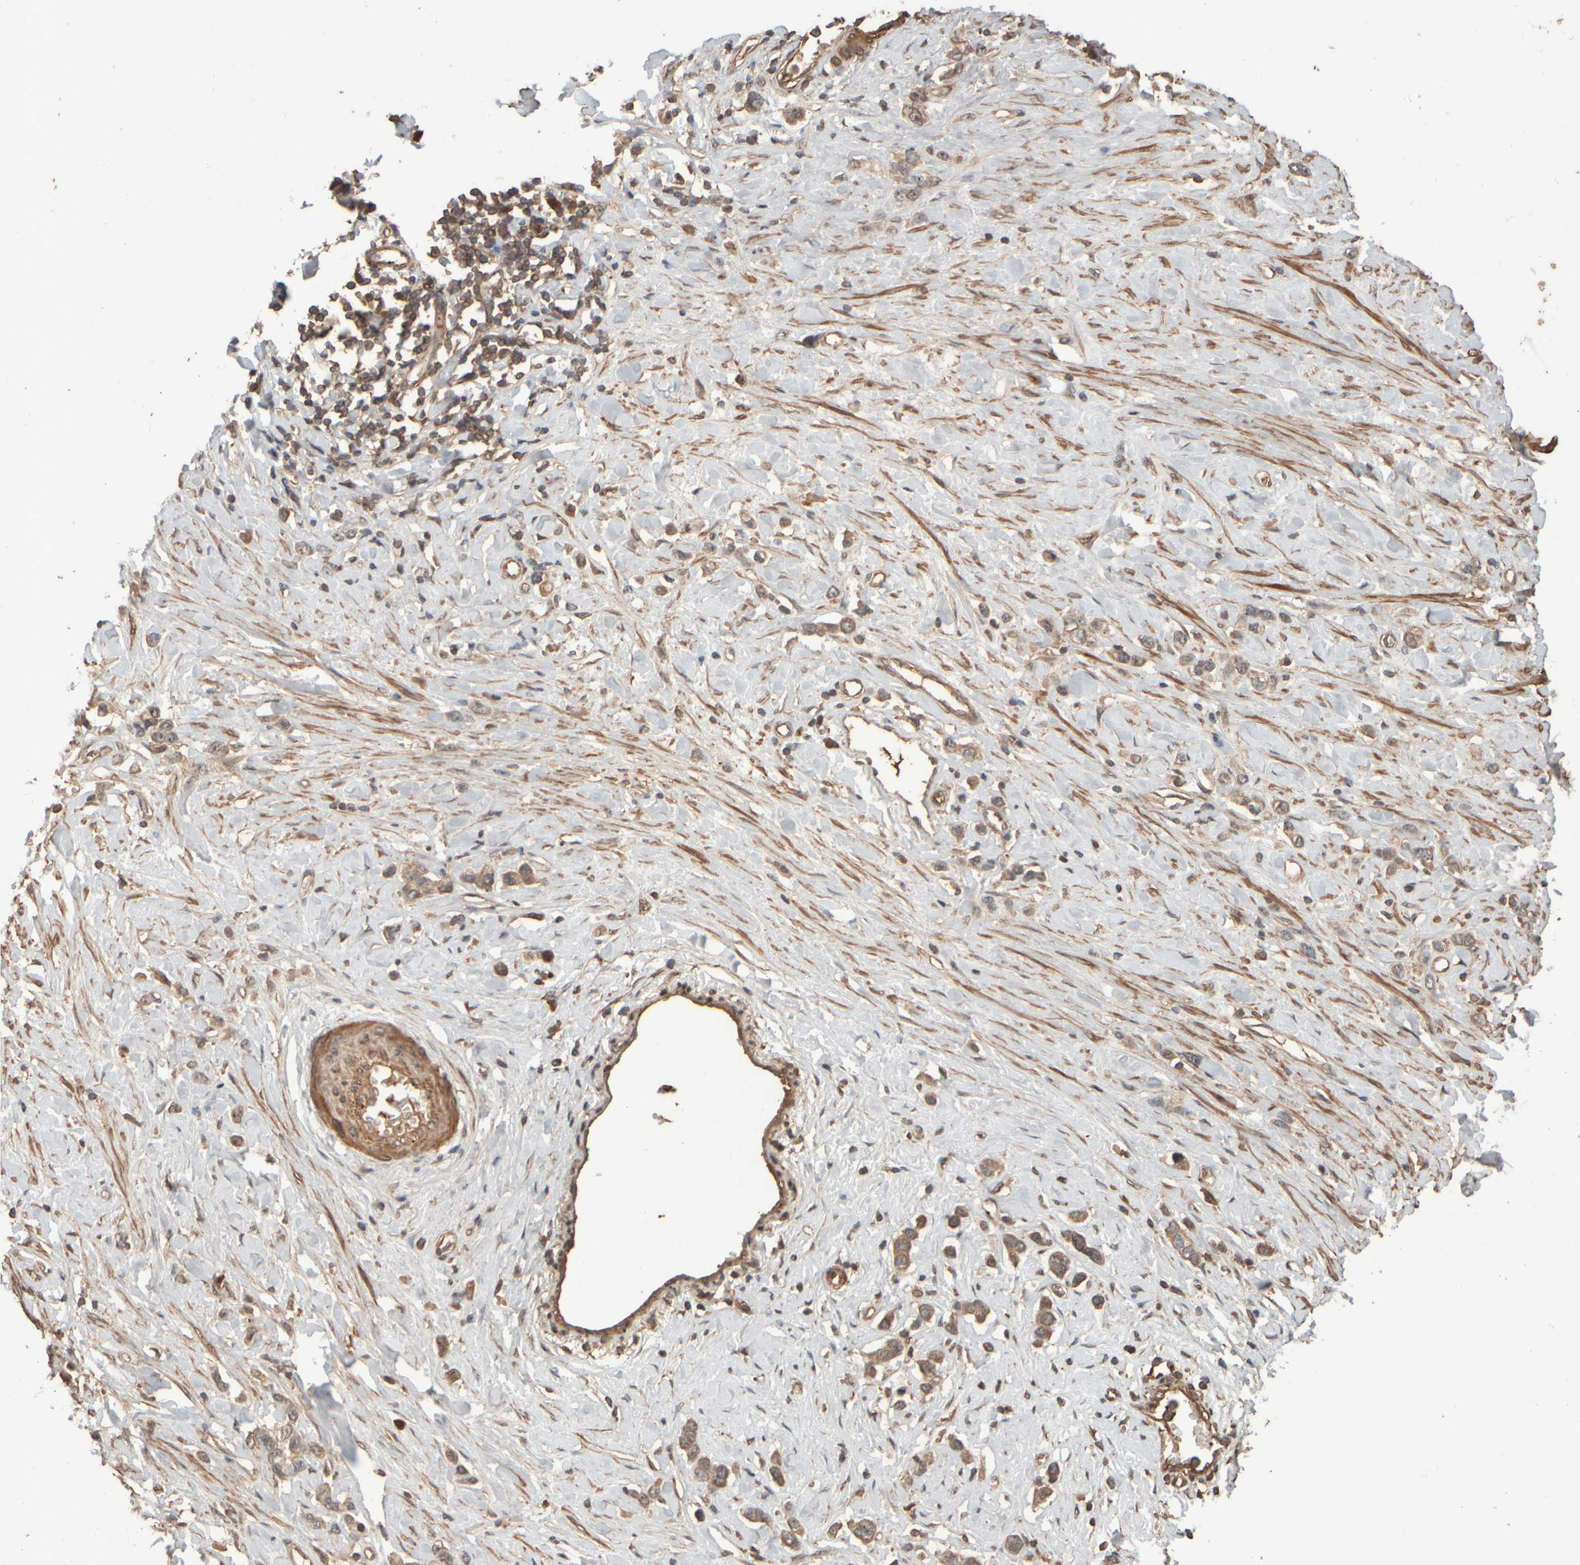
{"staining": {"intensity": "moderate", "quantity": ">75%", "location": "cytoplasmic/membranous,nuclear"}, "tissue": "stomach cancer", "cell_type": "Tumor cells", "image_type": "cancer", "snomed": [{"axis": "morphology", "description": "Adenocarcinoma, NOS"}, {"axis": "topography", "description": "Stomach"}], "caption": "Immunohistochemistry (DAB) staining of stomach cancer (adenocarcinoma) exhibits moderate cytoplasmic/membranous and nuclear protein expression in approximately >75% of tumor cells.", "gene": "SPHK1", "patient": {"sex": "female", "age": 65}}